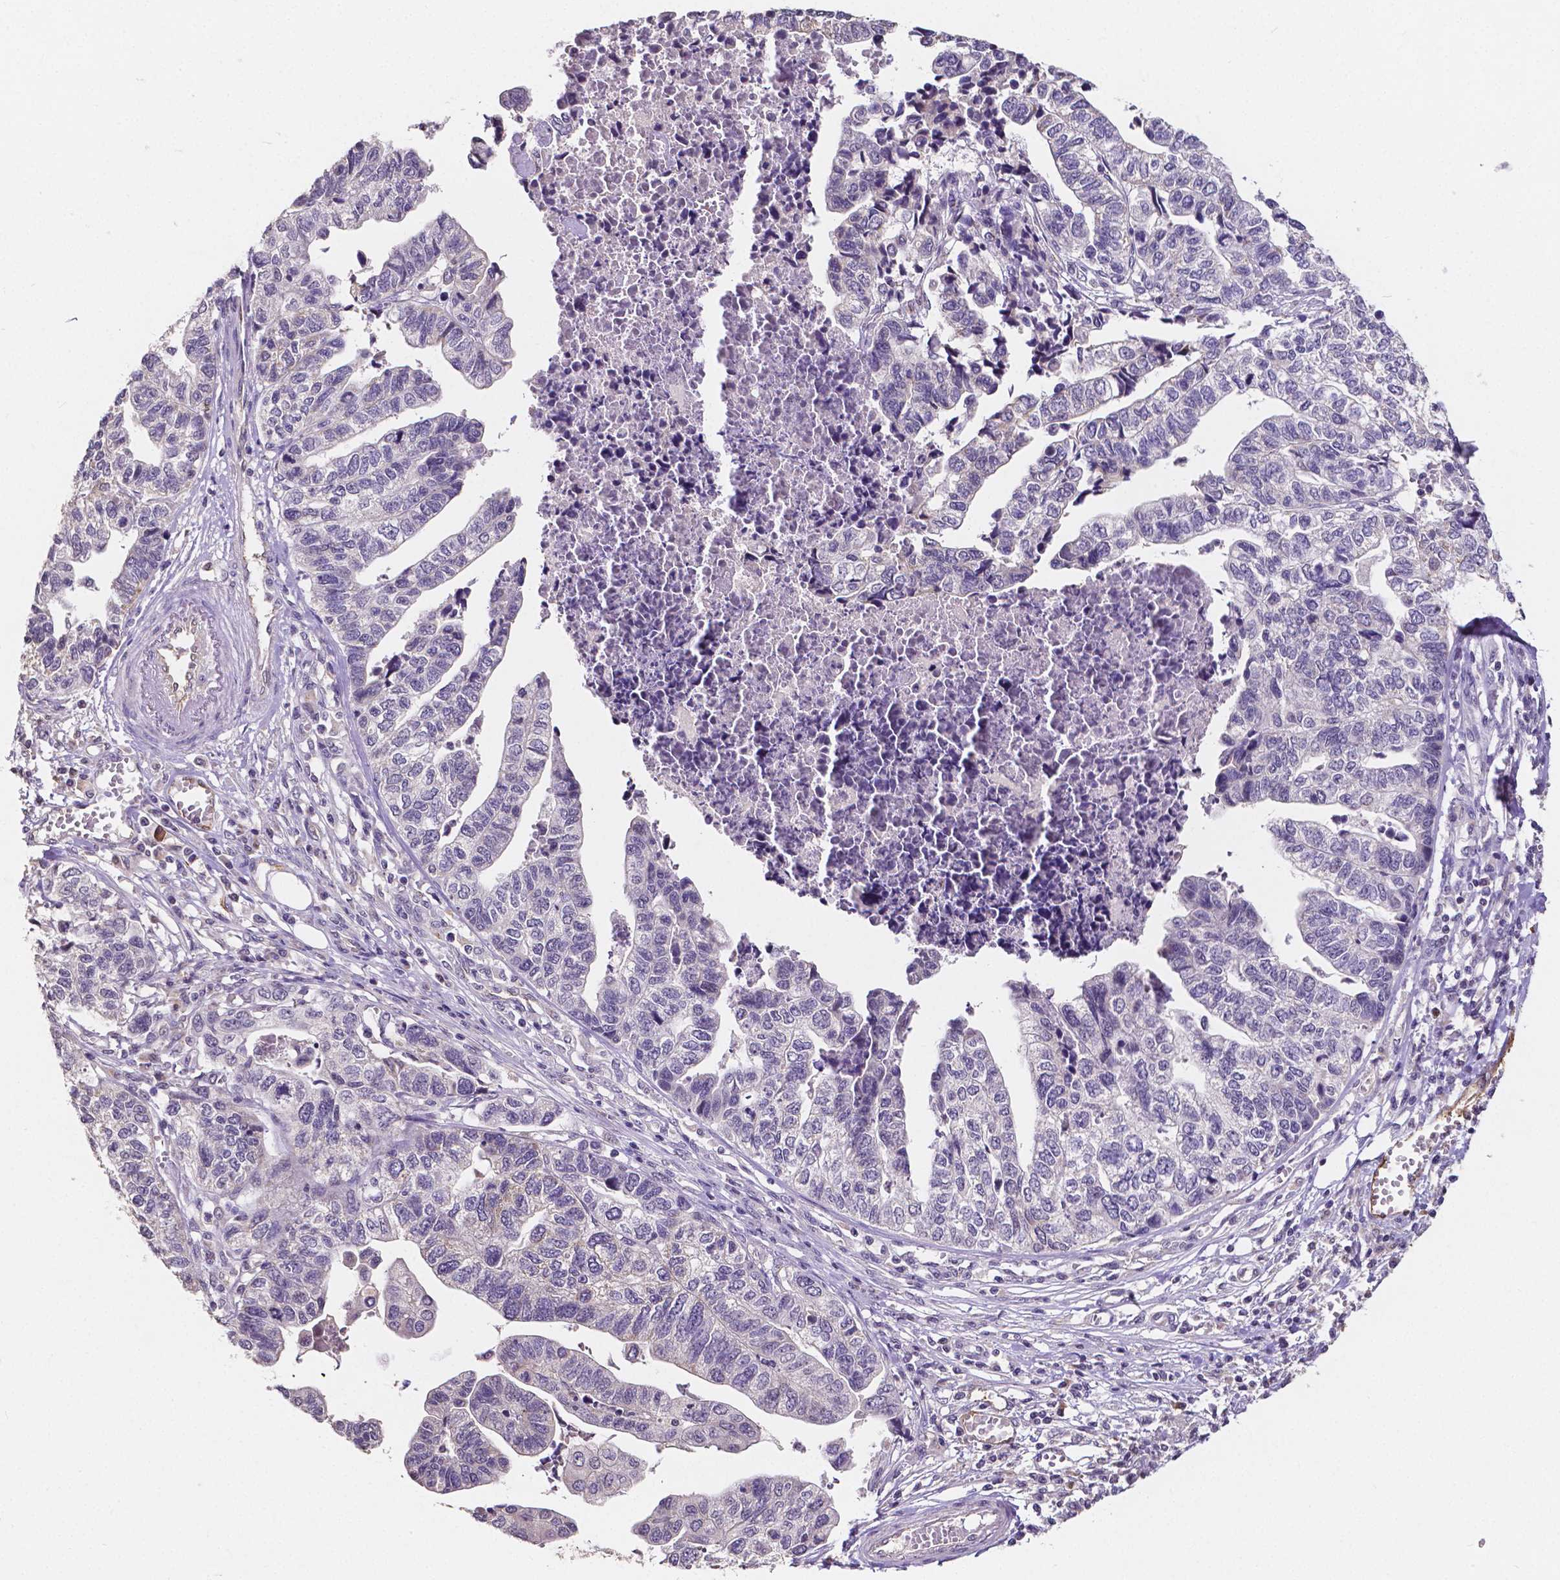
{"staining": {"intensity": "negative", "quantity": "none", "location": "none"}, "tissue": "stomach cancer", "cell_type": "Tumor cells", "image_type": "cancer", "snomed": [{"axis": "morphology", "description": "Adenocarcinoma, NOS"}, {"axis": "topography", "description": "Stomach, upper"}], "caption": "A micrograph of human adenocarcinoma (stomach) is negative for staining in tumor cells. Nuclei are stained in blue.", "gene": "ELAVL2", "patient": {"sex": "female", "age": 67}}